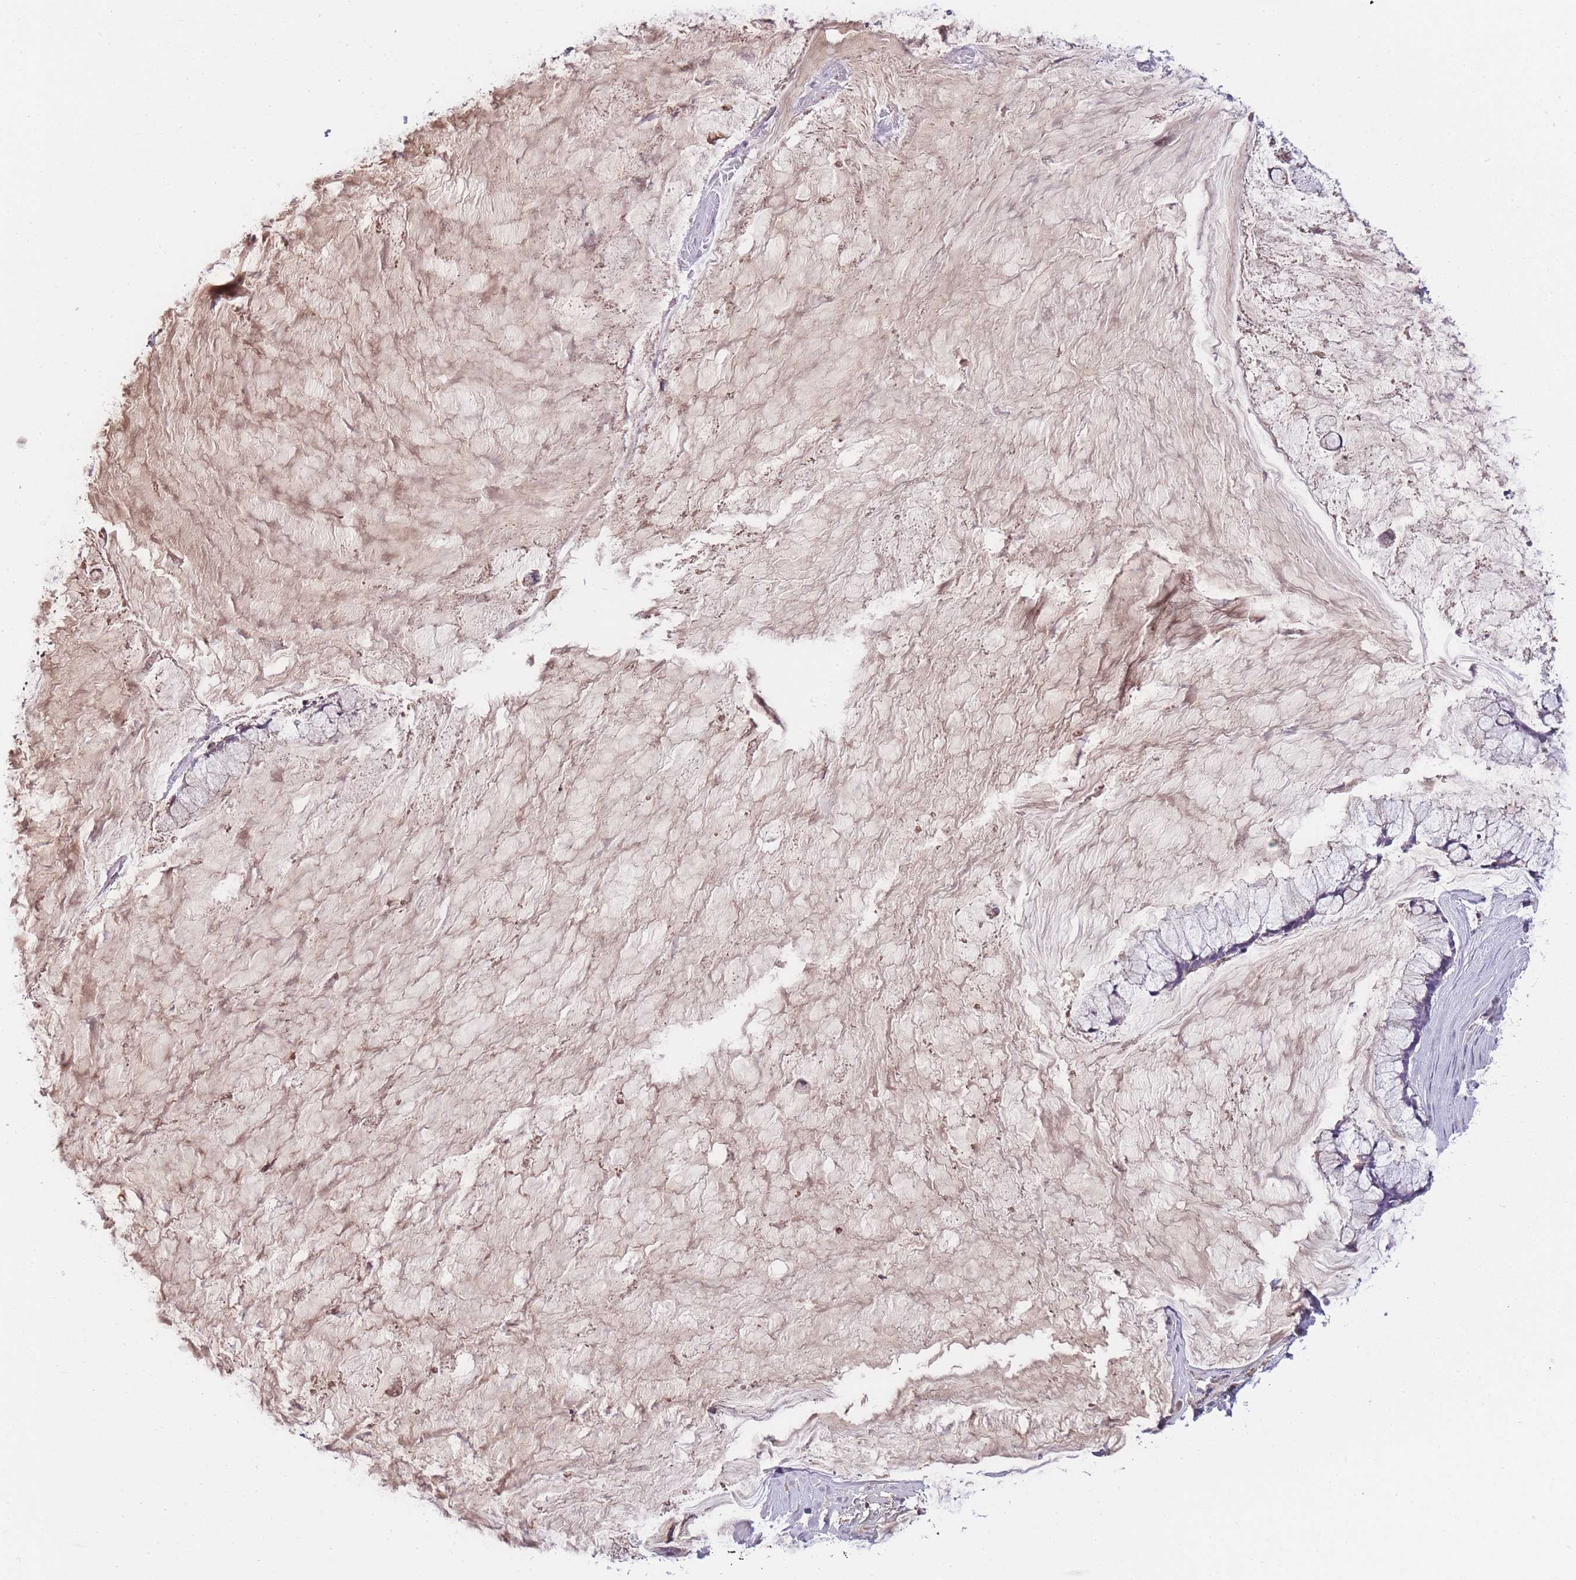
{"staining": {"intensity": "negative", "quantity": "none", "location": "none"}, "tissue": "ovarian cancer", "cell_type": "Tumor cells", "image_type": "cancer", "snomed": [{"axis": "morphology", "description": "Cystadenocarcinoma, mucinous, NOS"}, {"axis": "topography", "description": "Ovary"}], "caption": "IHC histopathology image of neoplastic tissue: human ovarian cancer (mucinous cystadenocarcinoma) stained with DAB (3,3'-diaminobenzidine) reveals no significant protein positivity in tumor cells. (DAB IHC with hematoxylin counter stain).", "gene": "GNAT1", "patient": {"sex": "female", "age": 42}}